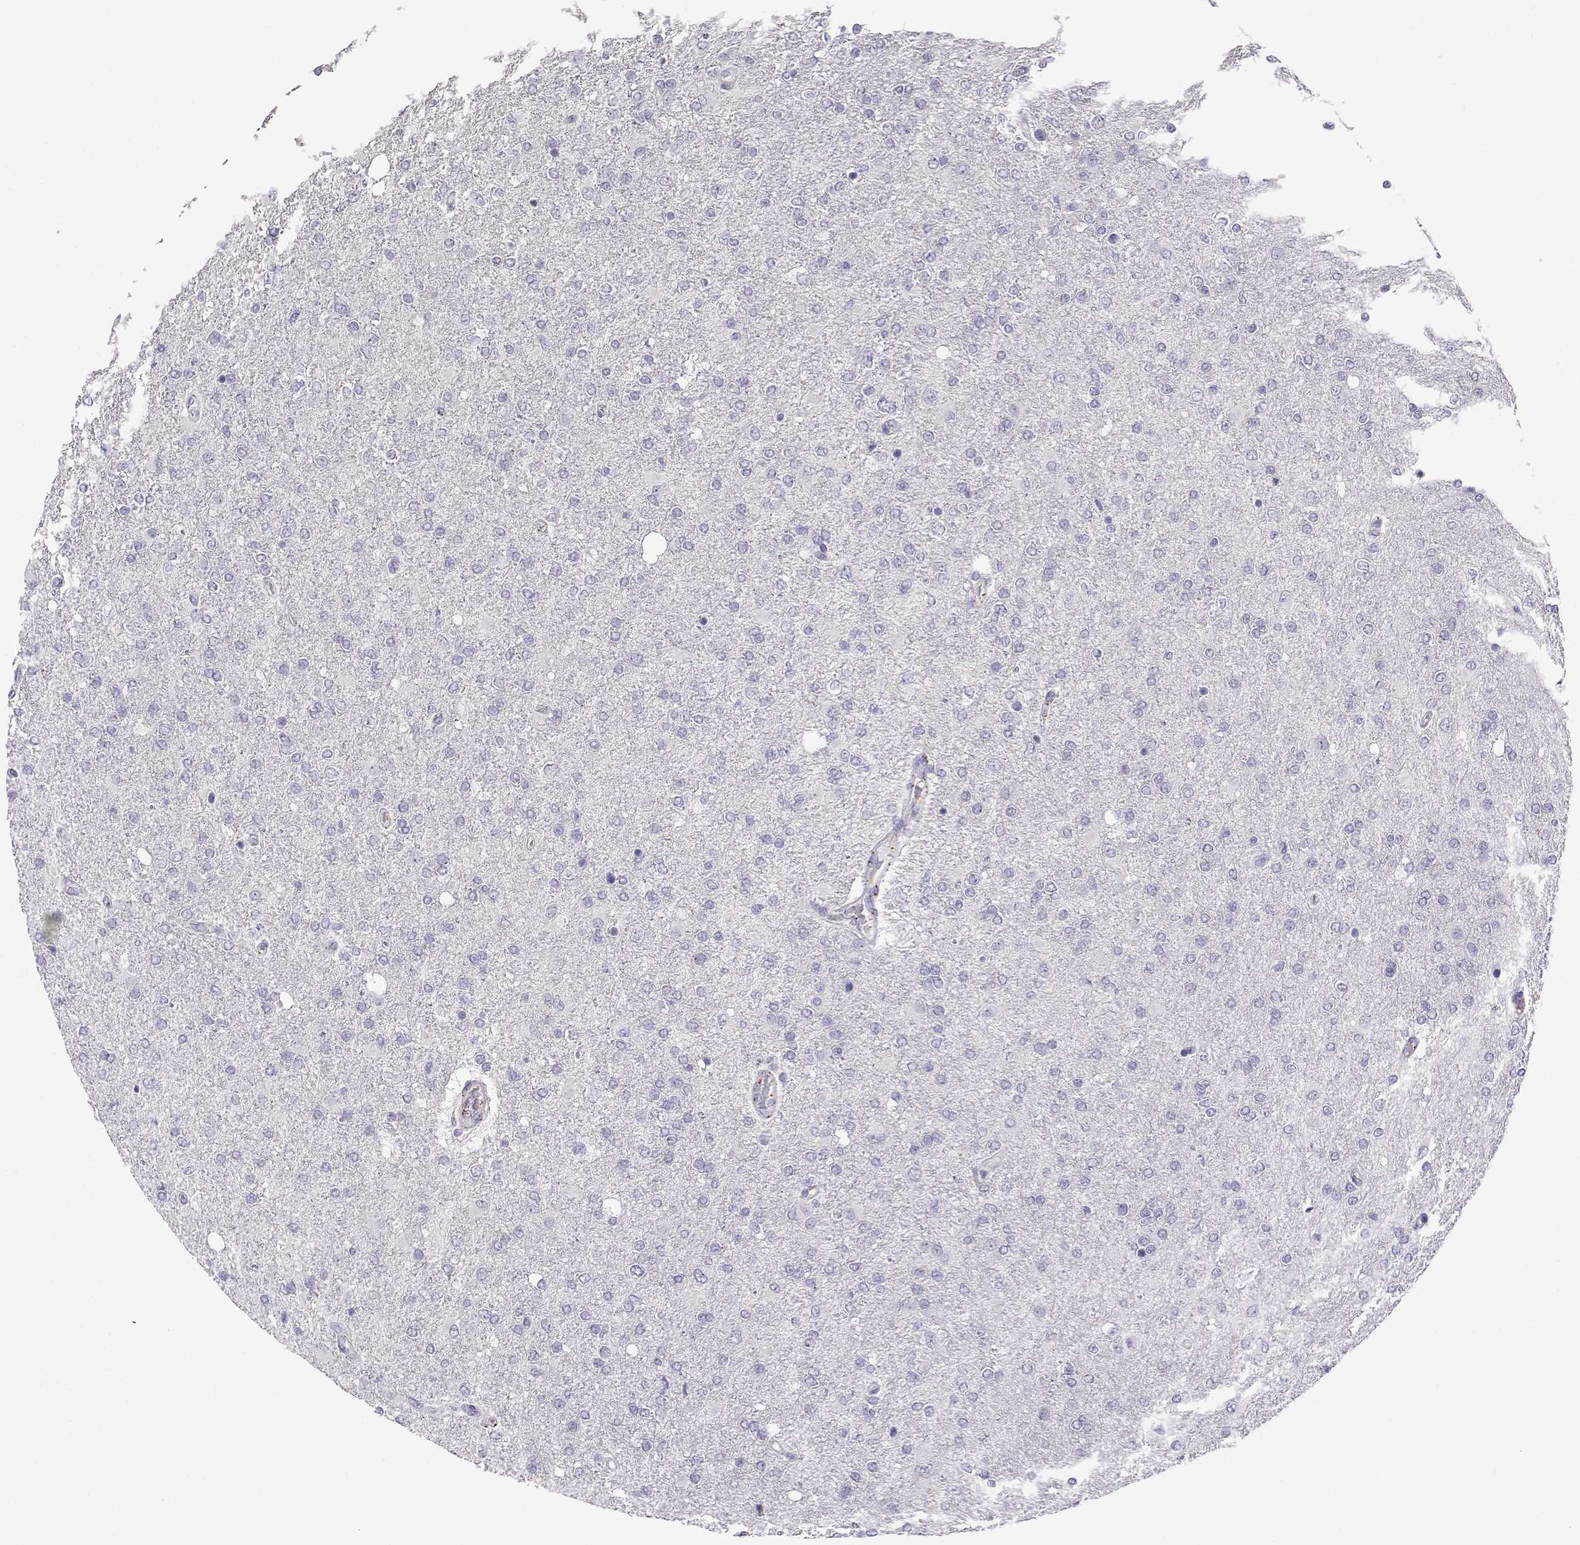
{"staining": {"intensity": "negative", "quantity": "none", "location": "none"}, "tissue": "glioma", "cell_type": "Tumor cells", "image_type": "cancer", "snomed": [{"axis": "morphology", "description": "Glioma, malignant, High grade"}, {"axis": "topography", "description": "Cerebral cortex"}], "caption": "Tumor cells show no significant protein positivity in glioma.", "gene": "ENDOU", "patient": {"sex": "male", "age": 70}}